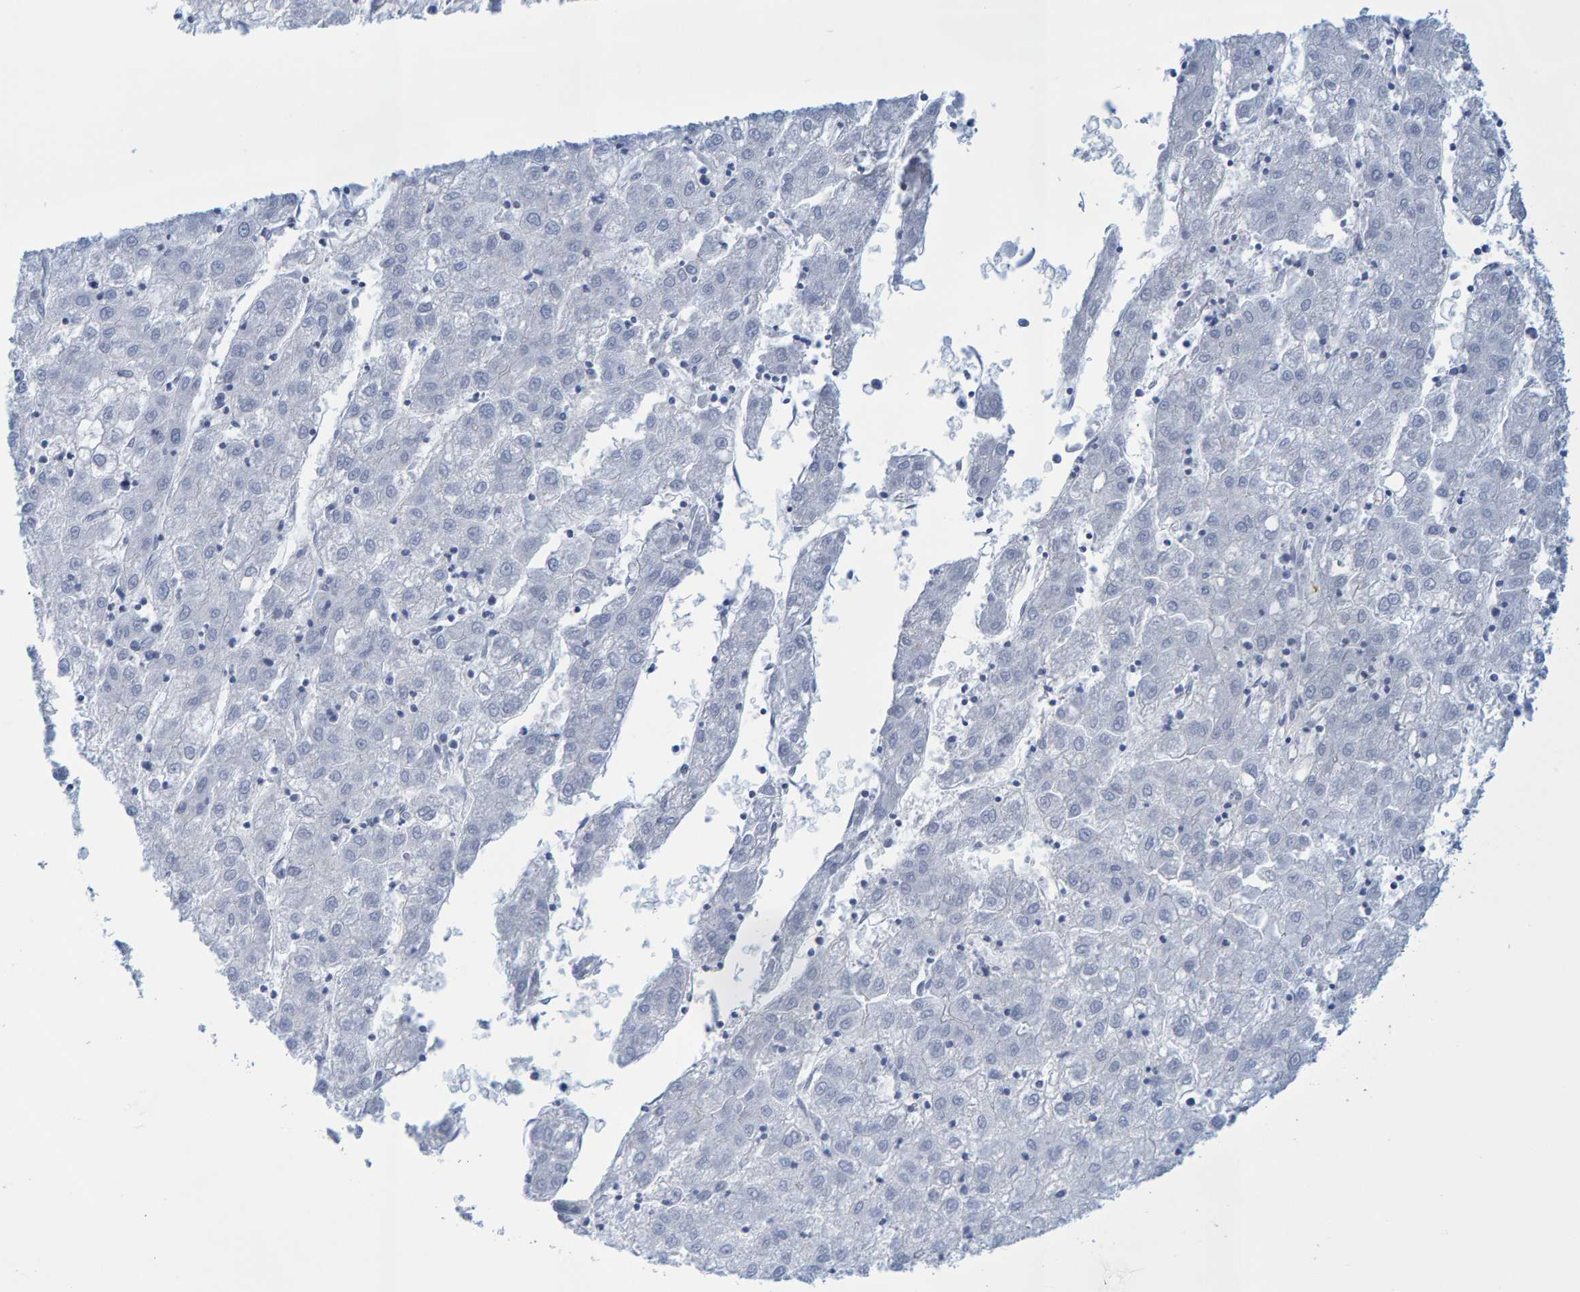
{"staining": {"intensity": "negative", "quantity": "none", "location": "none"}, "tissue": "liver cancer", "cell_type": "Tumor cells", "image_type": "cancer", "snomed": [{"axis": "morphology", "description": "Carcinoma, Hepatocellular, NOS"}, {"axis": "topography", "description": "Liver"}], "caption": "The micrograph displays no significant staining in tumor cells of liver cancer.", "gene": "JAKMIP3", "patient": {"sex": "male", "age": 72}}